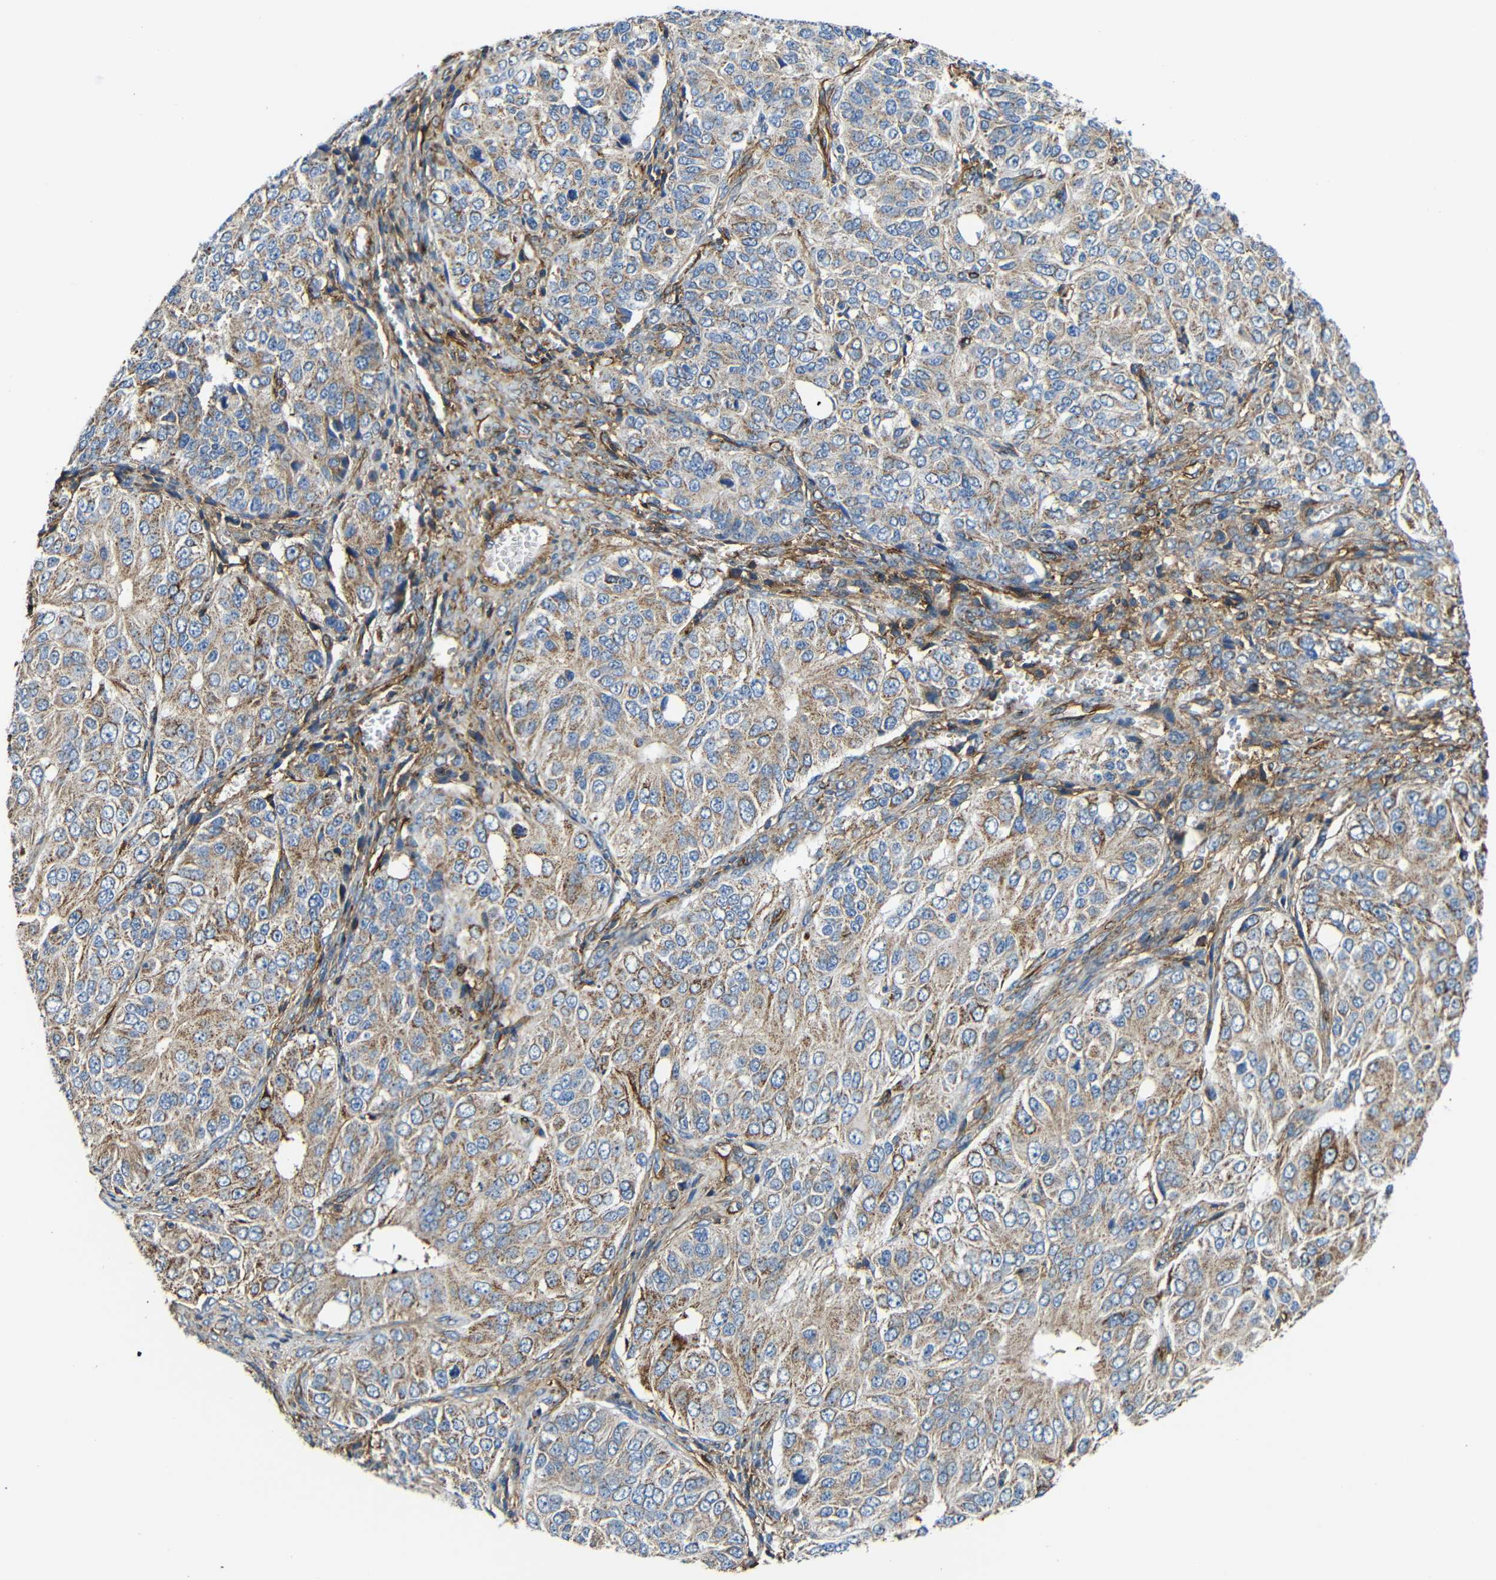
{"staining": {"intensity": "moderate", "quantity": ">75%", "location": "cytoplasmic/membranous"}, "tissue": "ovarian cancer", "cell_type": "Tumor cells", "image_type": "cancer", "snomed": [{"axis": "morphology", "description": "Carcinoma, endometroid"}, {"axis": "topography", "description": "Ovary"}], "caption": "Moderate cytoplasmic/membranous expression is appreciated in approximately >75% of tumor cells in ovarian cancer (endometroid carcinoma).", "gene": "IGSF10", "patient": {"sex": "female", "age": 51}}